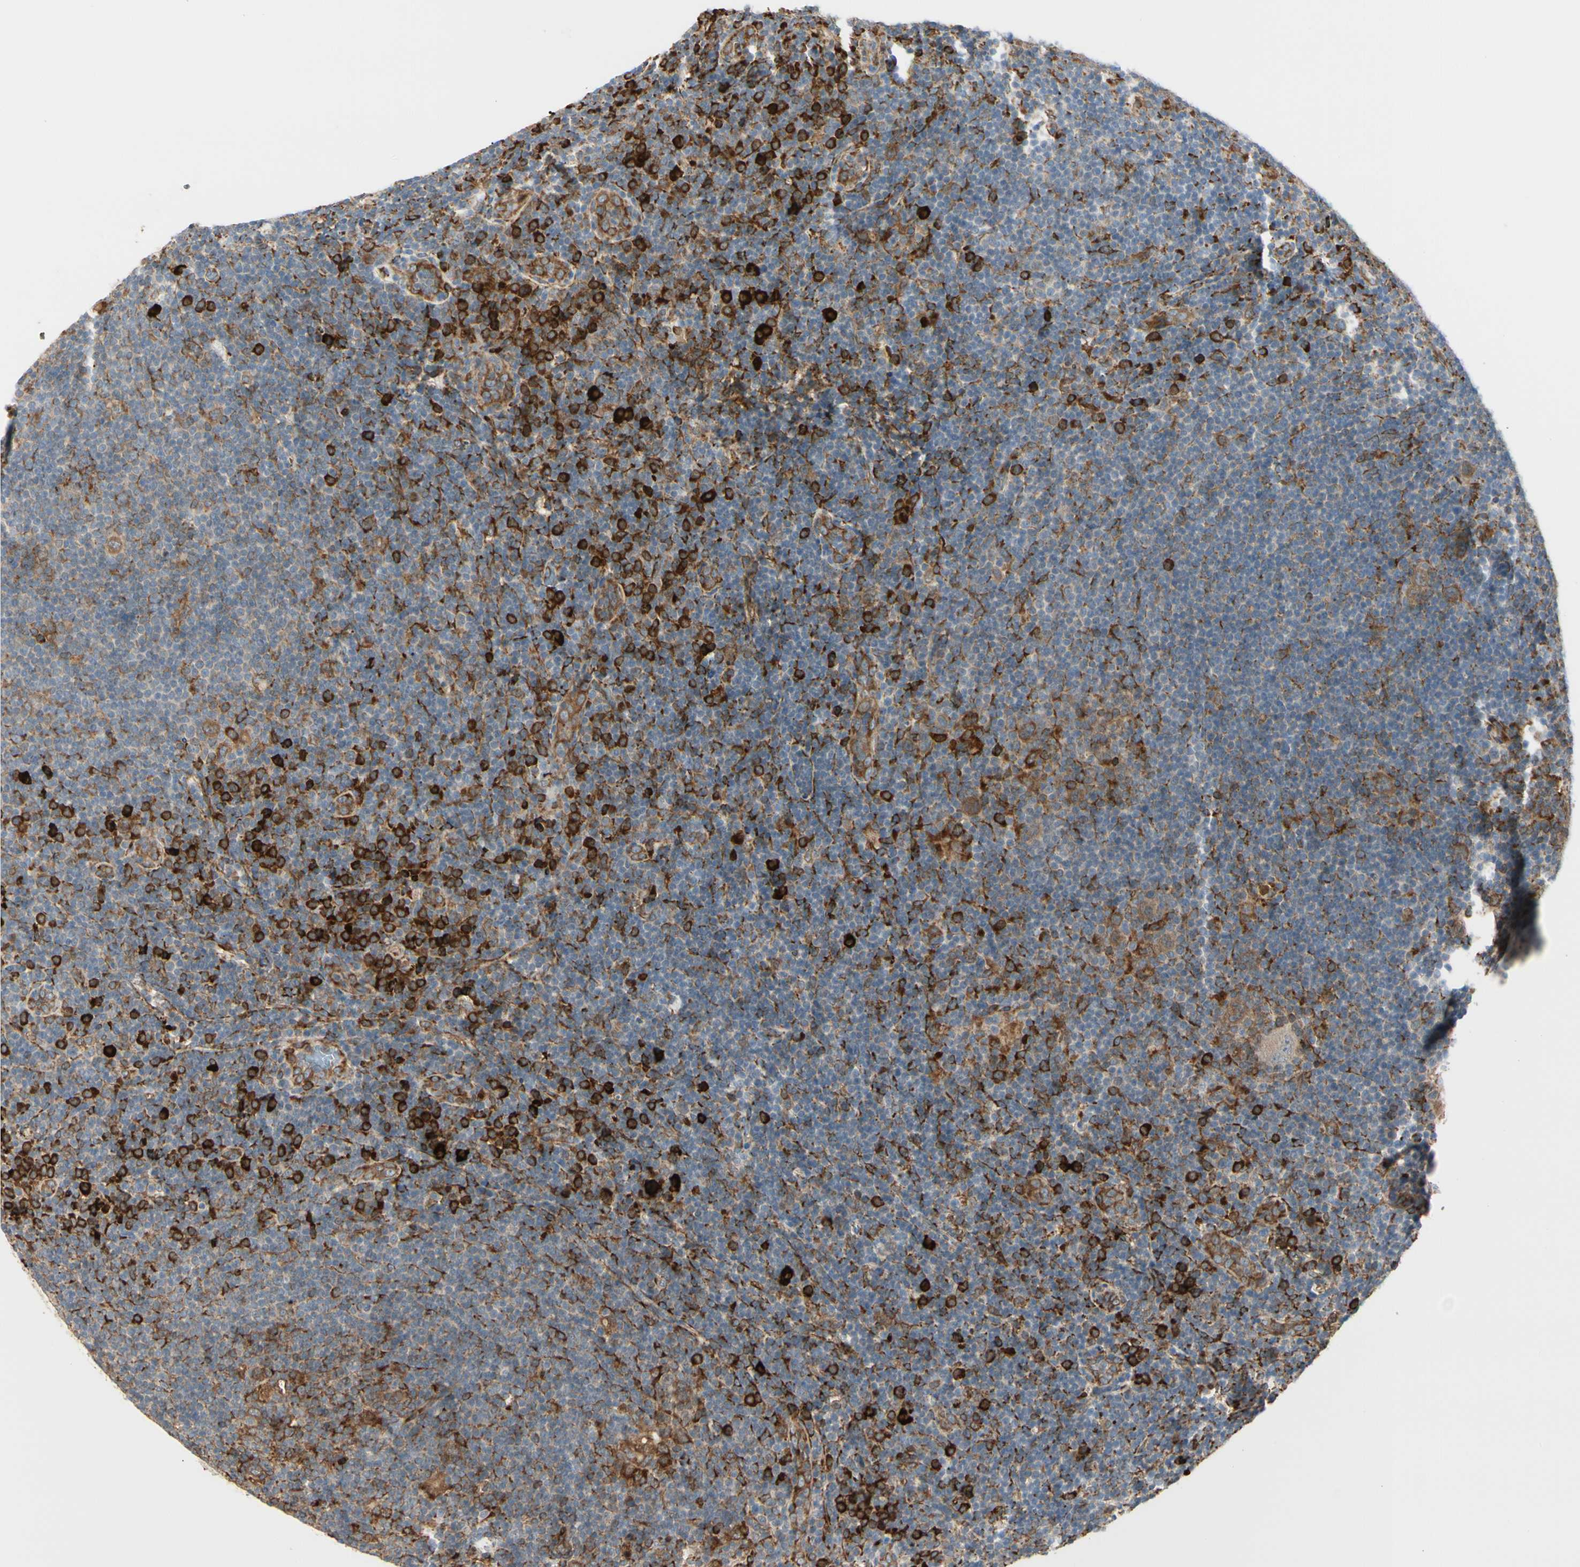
{"staining": {"intensity": "strong", "quantity": ">75%", "location": "cytoplasmic/membranous"}, "tissue": "lymphoma", "cell_type": "Tumor cells", "image_type": "cancer", "snomed": [{"axis": "morphology", "description": "Hodgkin's disease, NOS"}, {"axis": "topography", "description": "Lymph node"}], "caption": "This micrograph displays Hodgkin's disease stained with IHC to label a protein in brown. The cytoplasmic/membranous of tumor cells show strong positivity for the protein. Nuclei are counter-stained blue.", "gene": "HSP90B1", "patient": {"sex": "female", "age": 57}}